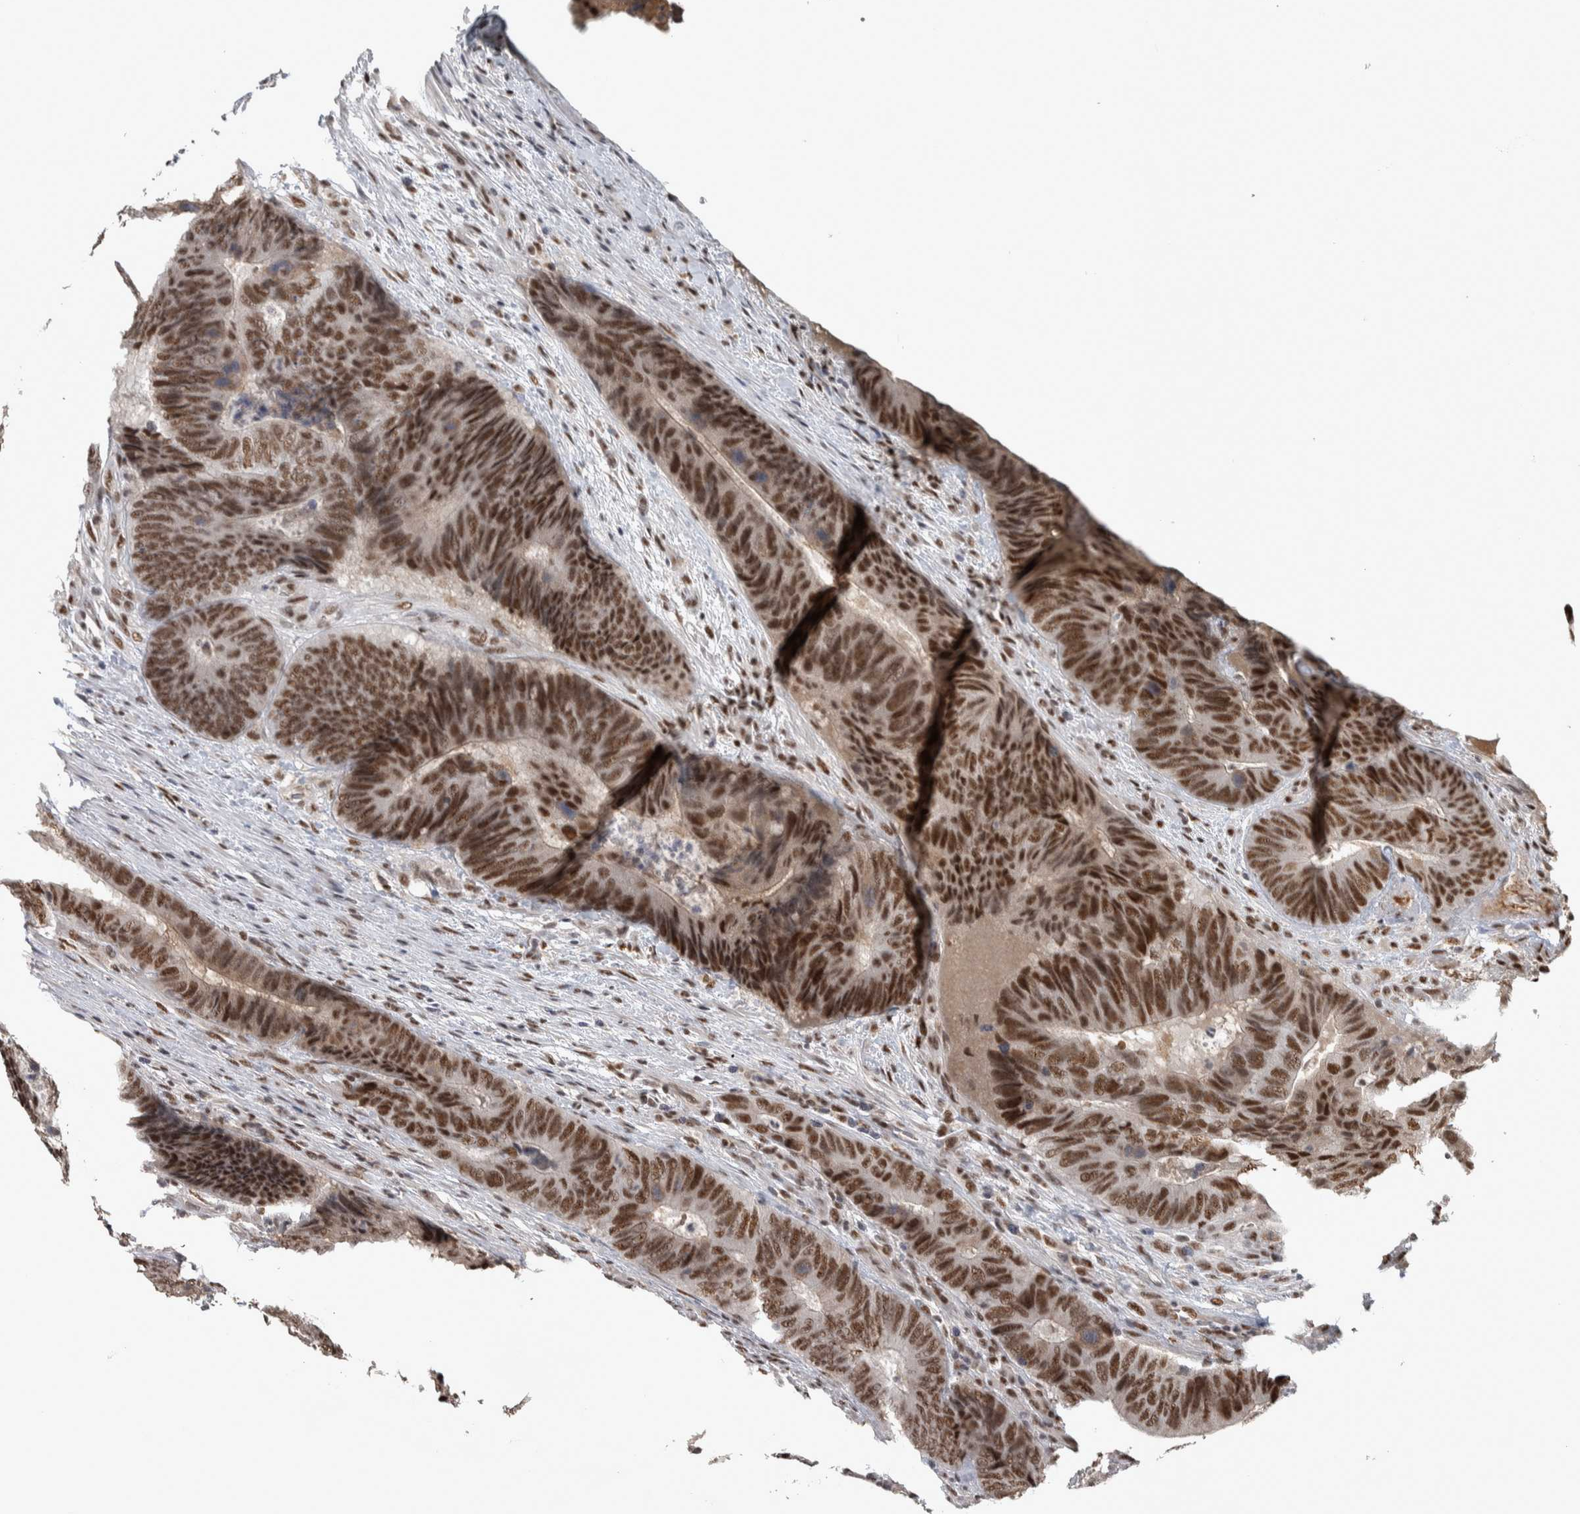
{"staining": {"intensity": "moderate", "quantity": ">75%", "location": "nuclear"}, "tissue": "colorectal cancer", "cell_type": "Tumor cells", "image_type": "cancer", "snomed": [{"axis": "morphology", "description": "Adenocarcinoma, NOS"}, {"axis": "topography", "description": "Colon"}], "caption": "Immunohistochemical staining of human colorectal adenocarcinoma reveals moderate nuclear protein staining in approximately >75% of tumor cells. The staining was performed using DAB (3,3'-diaminobenzidine) to visualize the protein expression in brown, while the nuclei were stained in blue with hematoxylin (Magnification: 20x).", "gene": "DDX42", "patient": {"sex": "male", "age": 56}}